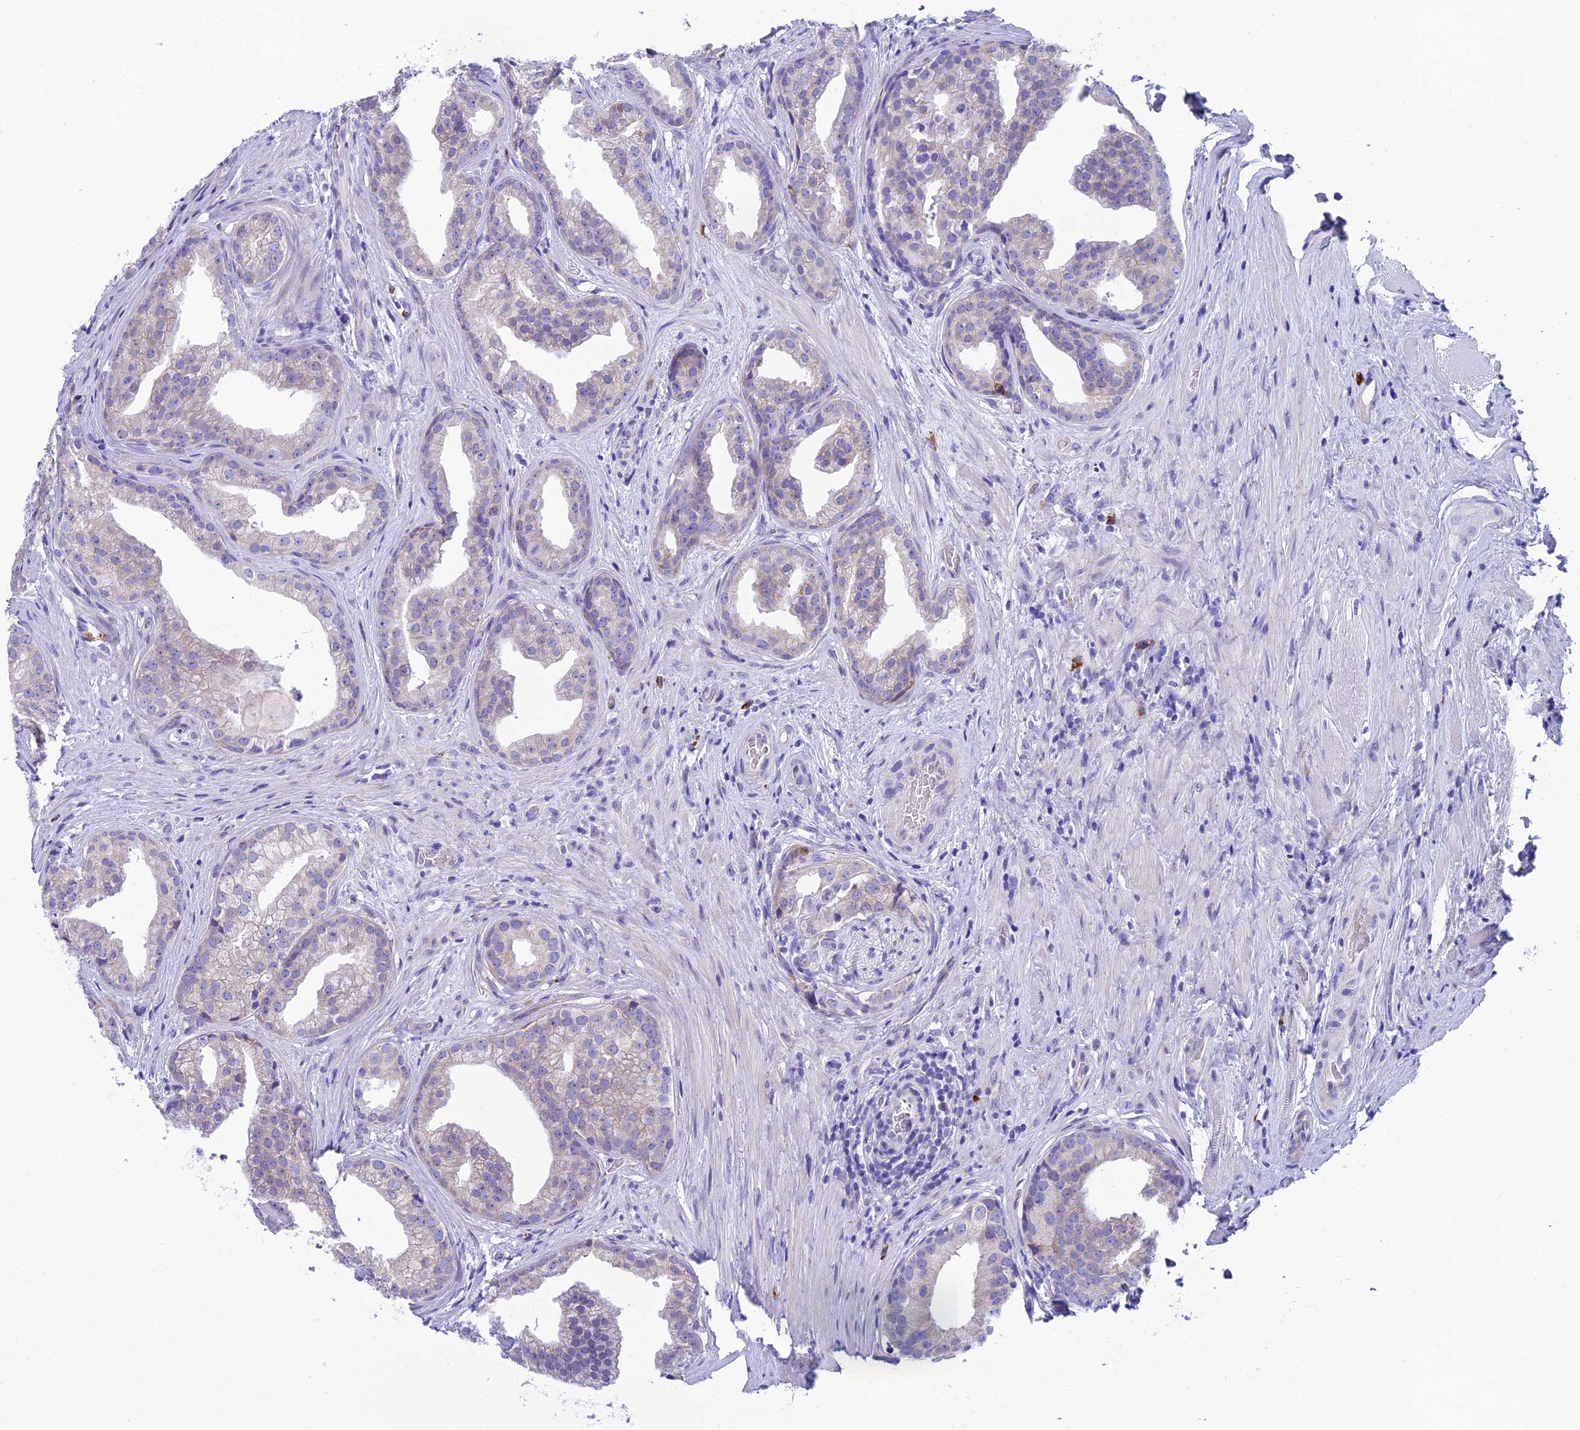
{"staining": {"intensity": "negative", "quantity": "none", "location": "none"}, "tissue": "prostate cancer", "cell_type": "Tumor cells", "image_type": "cancer", "snomed": [{"axis": "morphology", "description": "Adenocarcinoma, Low grade"}, {"axis": "topography", "description": "Prostate"}], "caption": "An immunohistochemistry micrograph of prostate adenocarcinoma (low-grade) is shown. There is no staining in tumor cells of prostate adenocarcinoma (low-grade).", "gene": "MACIR", "patient": {"sex": "male", "age": 71}}